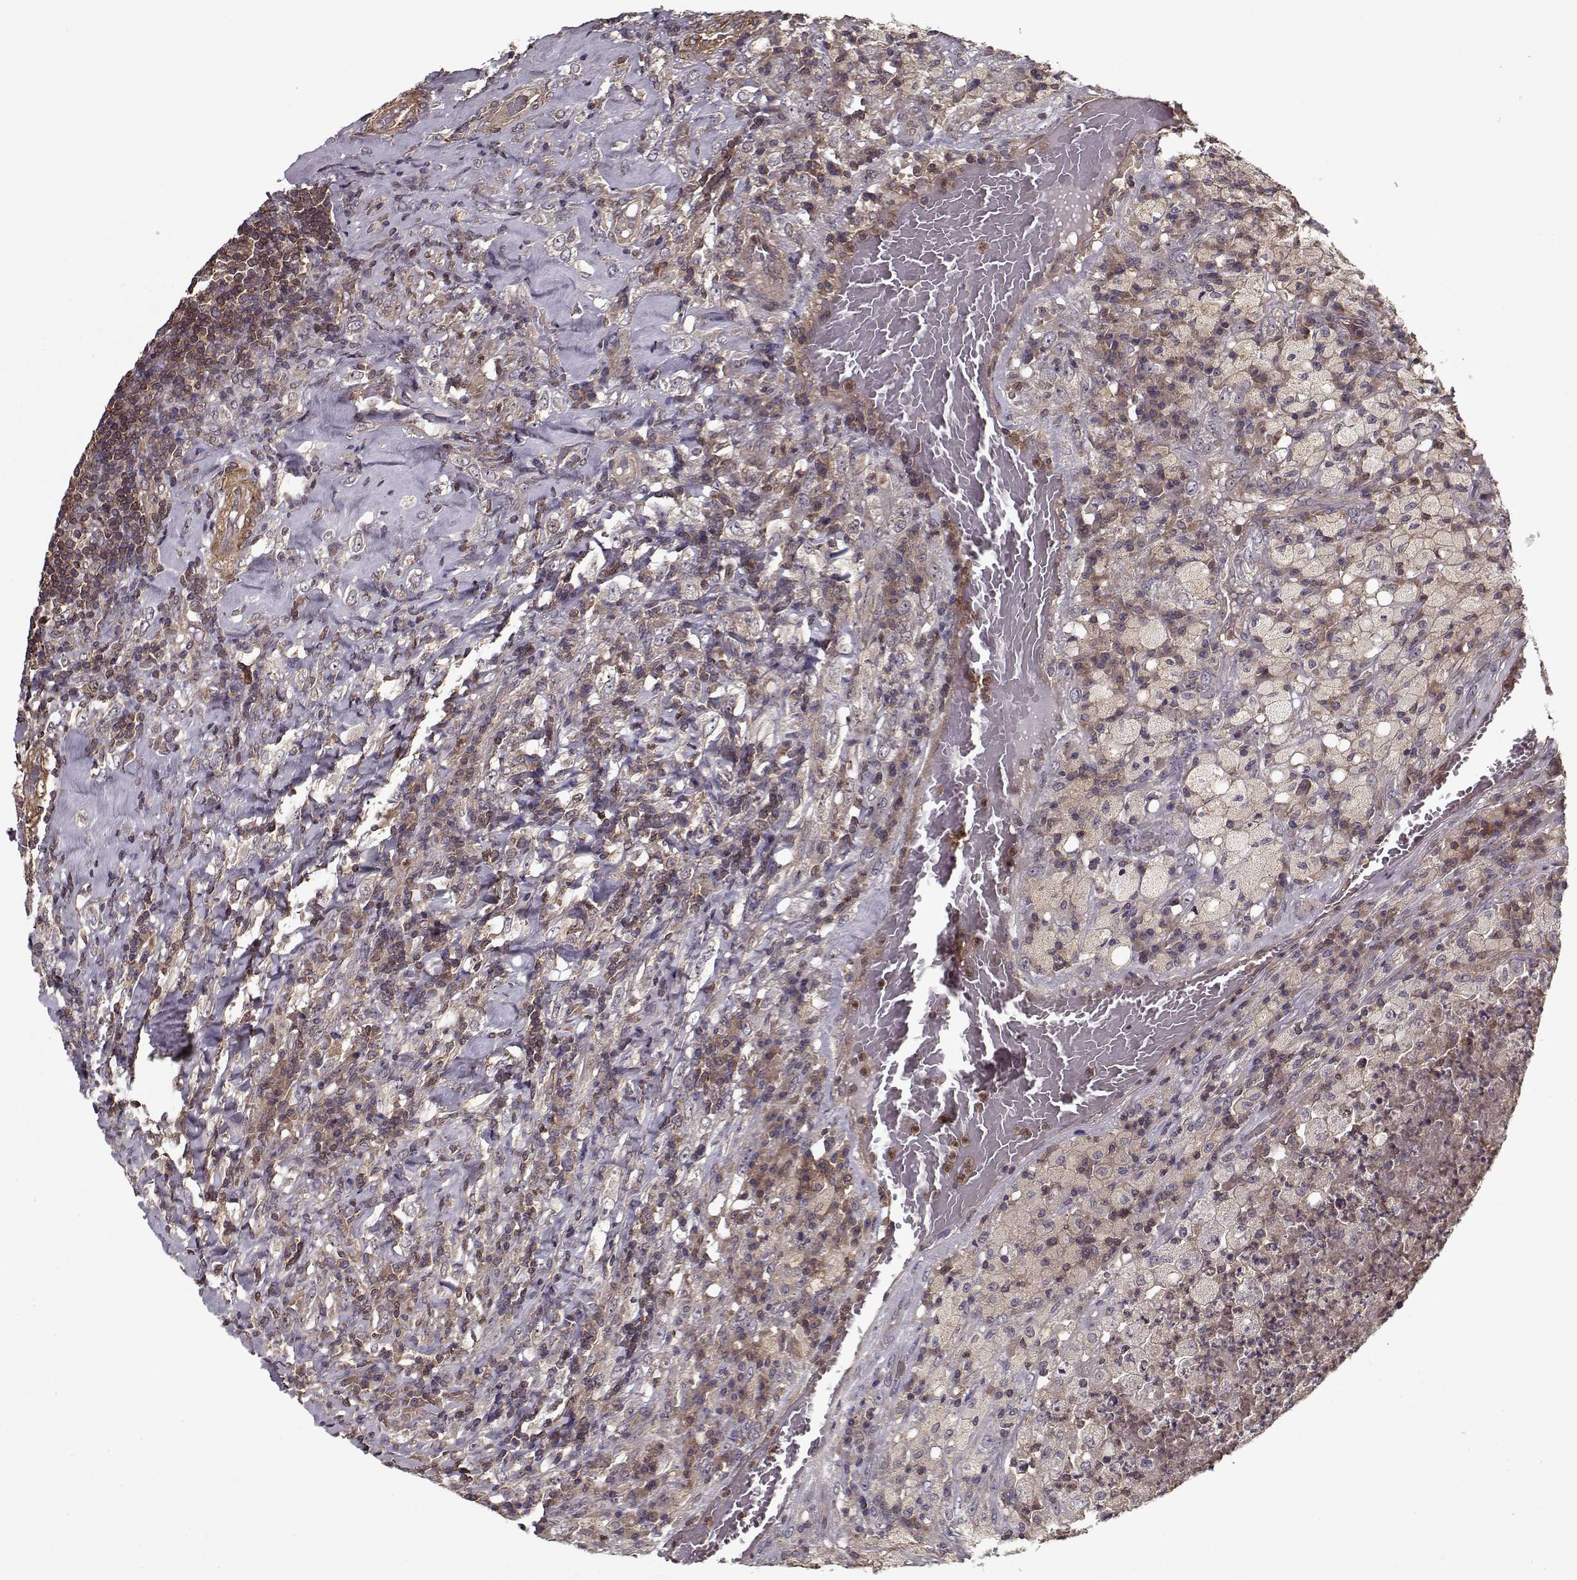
{"staining": {"intensity": "weak", "quantity": "<25%", "location": "cytoplasmic/membranous"}, "tissue": "testis cancer", "cell_type": "Tumor cells", "image_type": "cancer", "snomed": [{"axis": "morphology", "description": "Necrosis, NOS"}, {"axis": "morphology", "description": "Carcinoma, Embryonal, NOS"}, {"axis": "topography", "description": "Testis"}], "caption": "This photomicrograph is of testis cancer (embryonal carcinoma) stained with immunohistochemistry to label a protein in brown with the nuclei are counter-stained blue. There is no expression in tumor cells. Nuclei are stained in blue.", "gene": "PPP1R12A", "patient": {"sex": "male", "age": 19}}